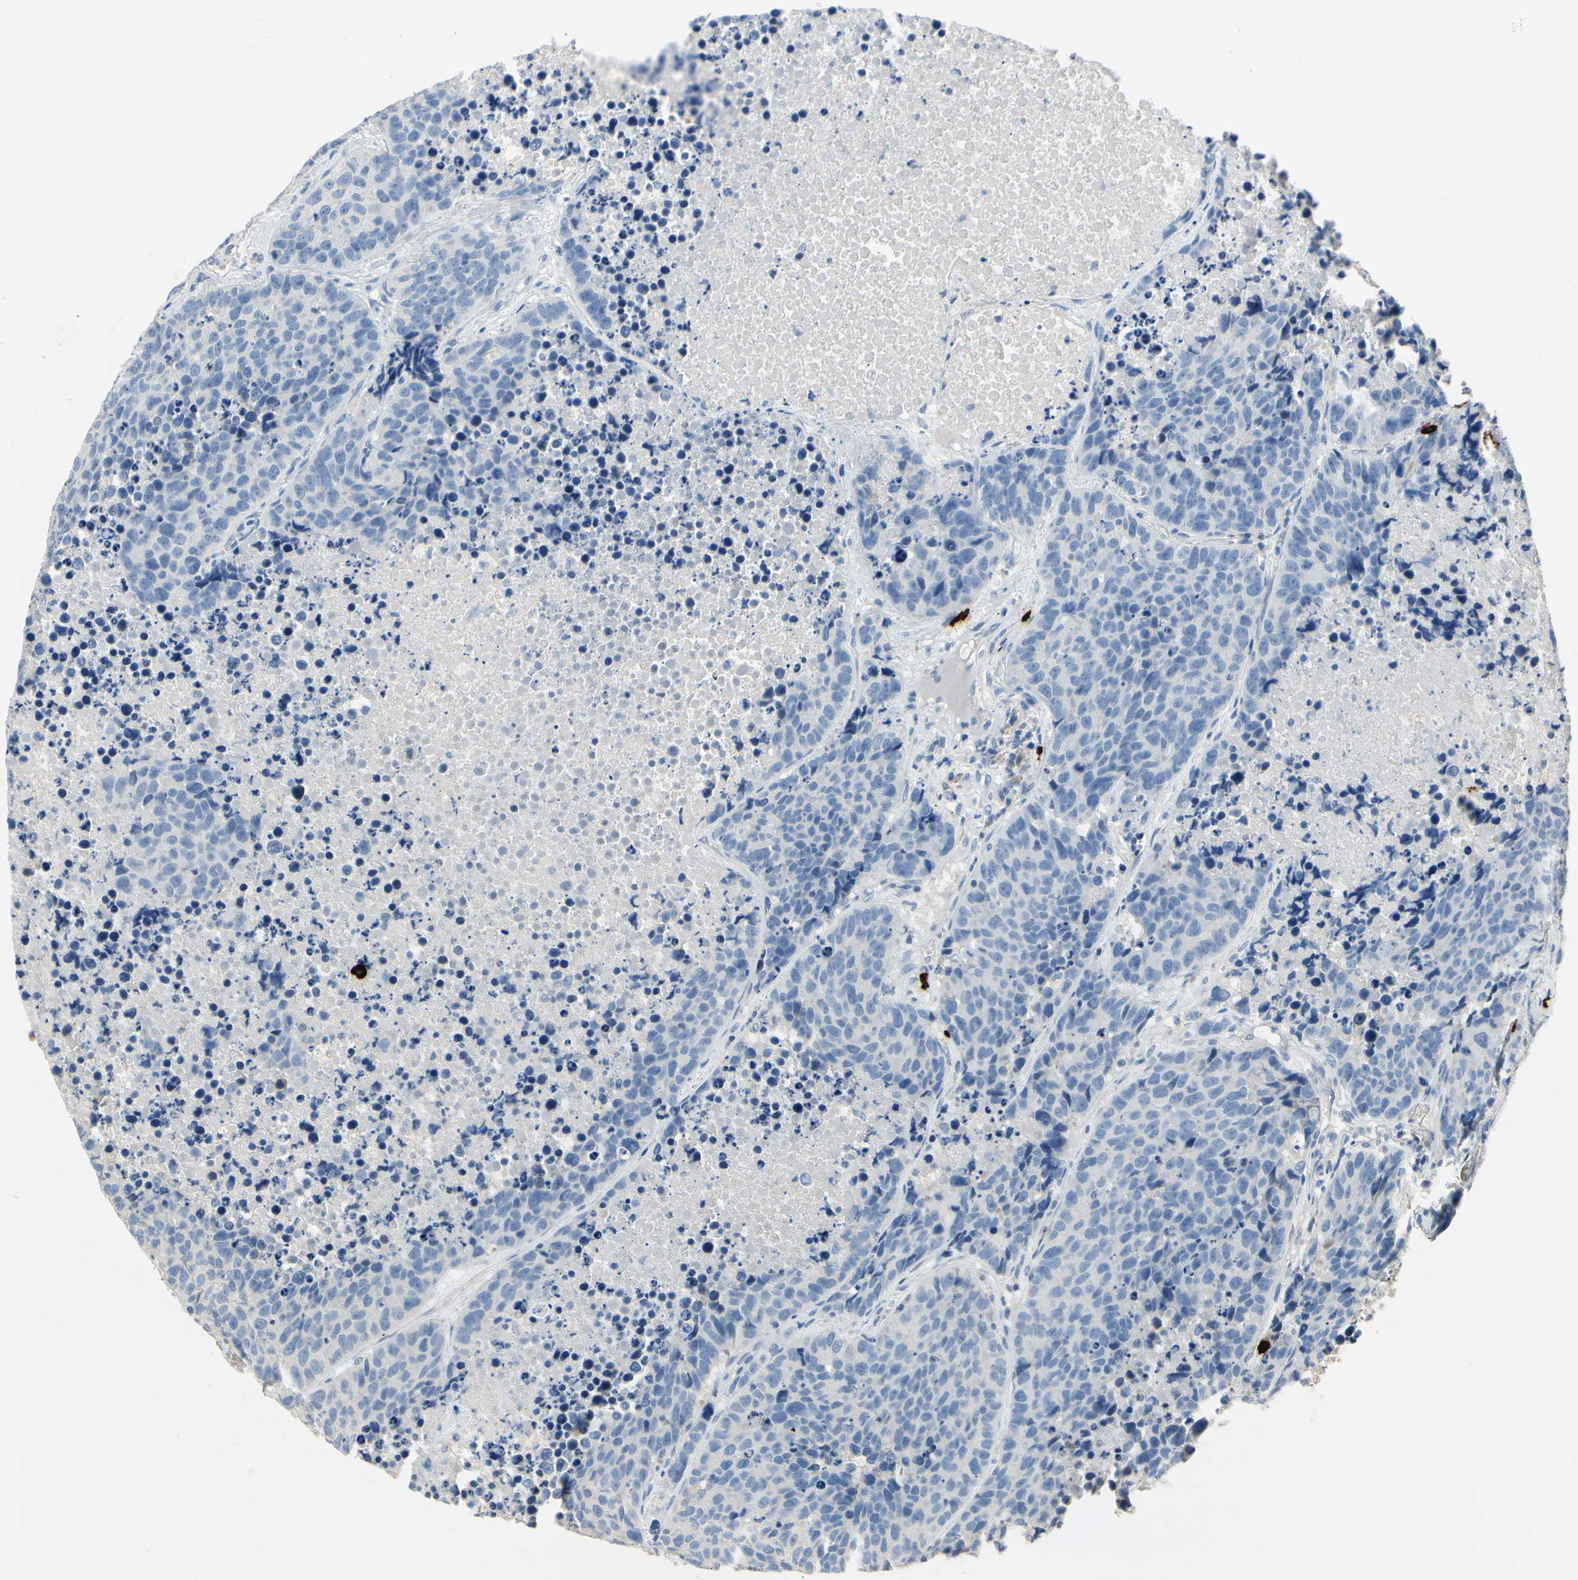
{"staining": {"intensity": "negative", "quantity": "none", "location": "none"}, "tissue": "carcinoid", "cell_type": "Tumor cells", "image_type": "cancer", "snomed": [{"axis": "morphology", "description": "Carcinoid, malignant, NOS"}, {"axis": "topography", "description": "Lung"}], "caption": "Tumor cells show no significant expression in malignant carcinoid.", "gene": "CPA3", "patient": {"sex": "male", "age": 60}}